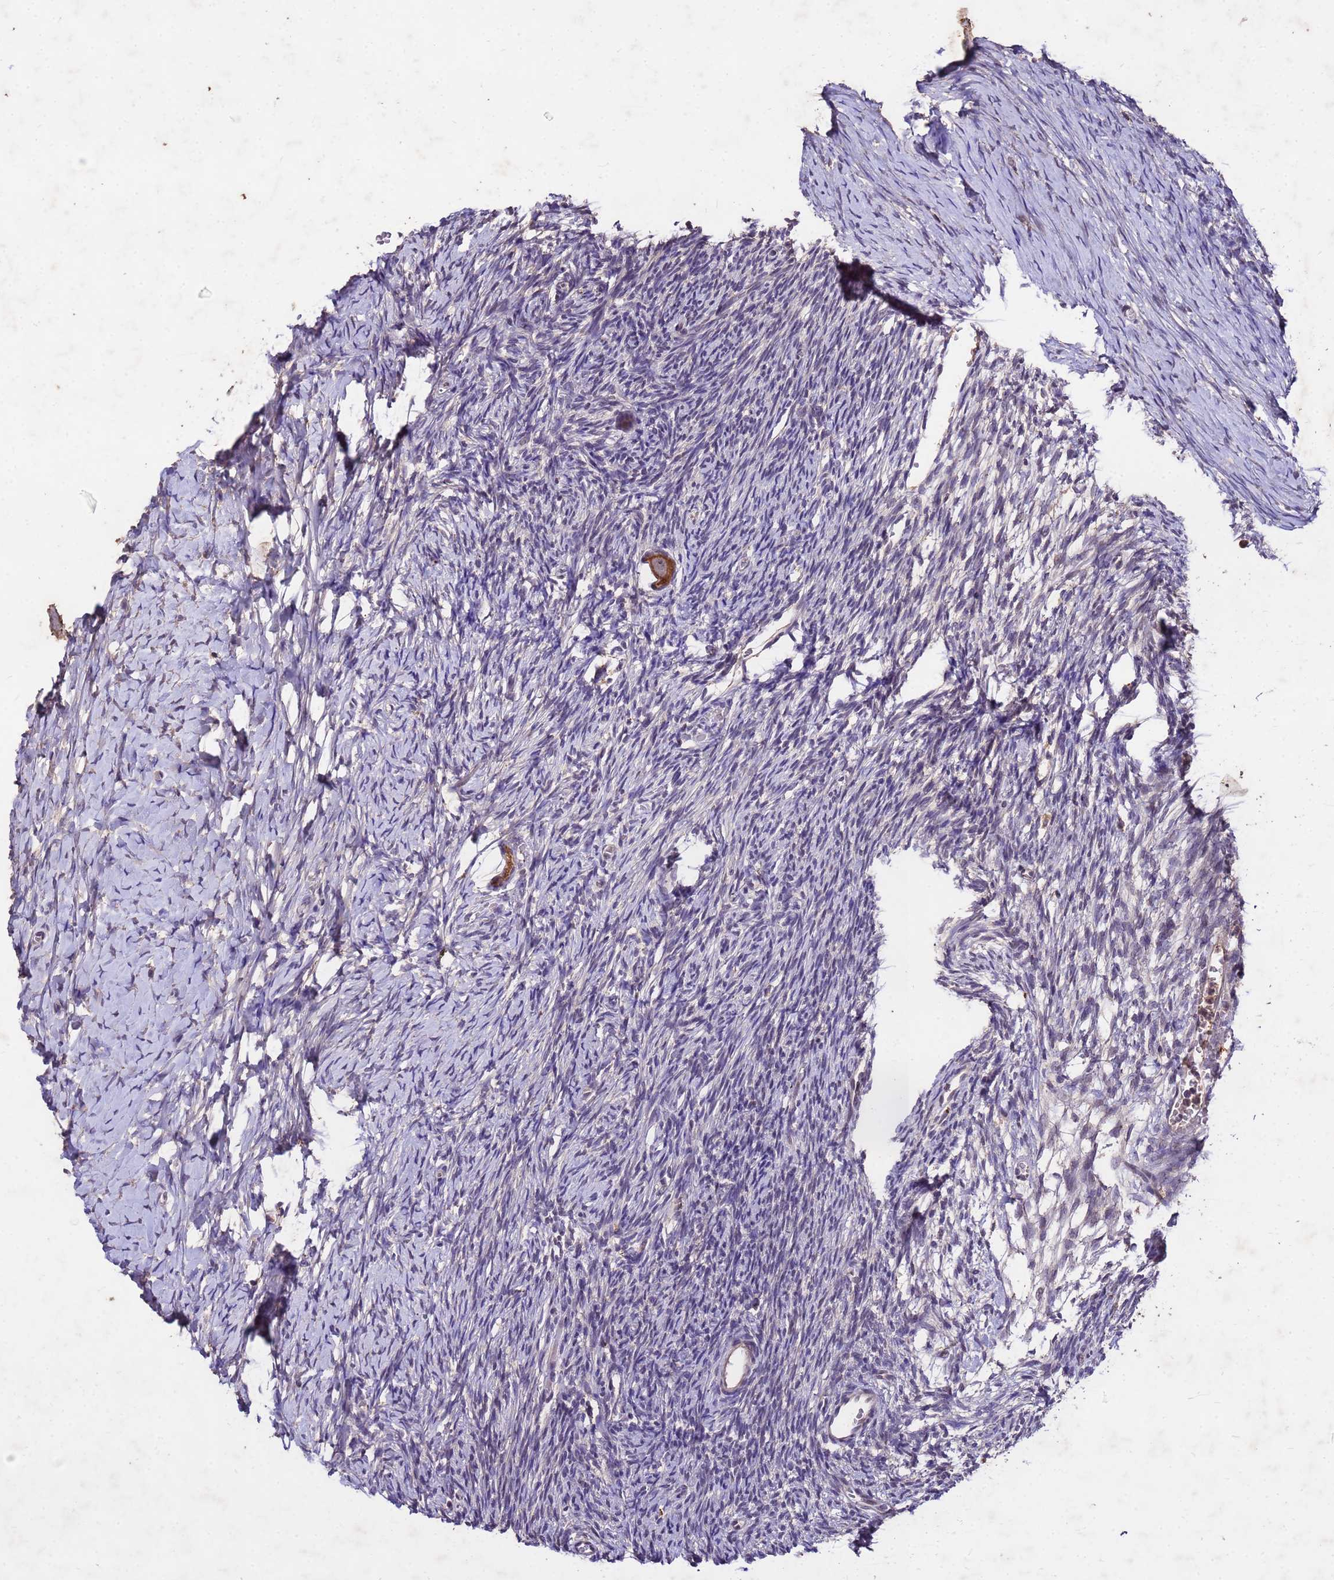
{"staining": {"intensity": "moderate", "quantity": ">75%", "location": "cytoplasmic/membranous"}, "tissue": "ovary", "cell_type": "Follicle cells", "image_type": "normal", "snomed": [{"axis": "morphology", "description": "Normal tissue, NOS"}, {"axis": "topography", "description": "Ovary"}], "caption": "High-power microscopy captured an immunohistochemistry micrograph of unremarkable ovary, revealing moderate cytoplasmic/membranous staining in approximately >75% of follicle cells.", "gene": "TOR4A", "patient": {"sex": "female", "age": 39}}